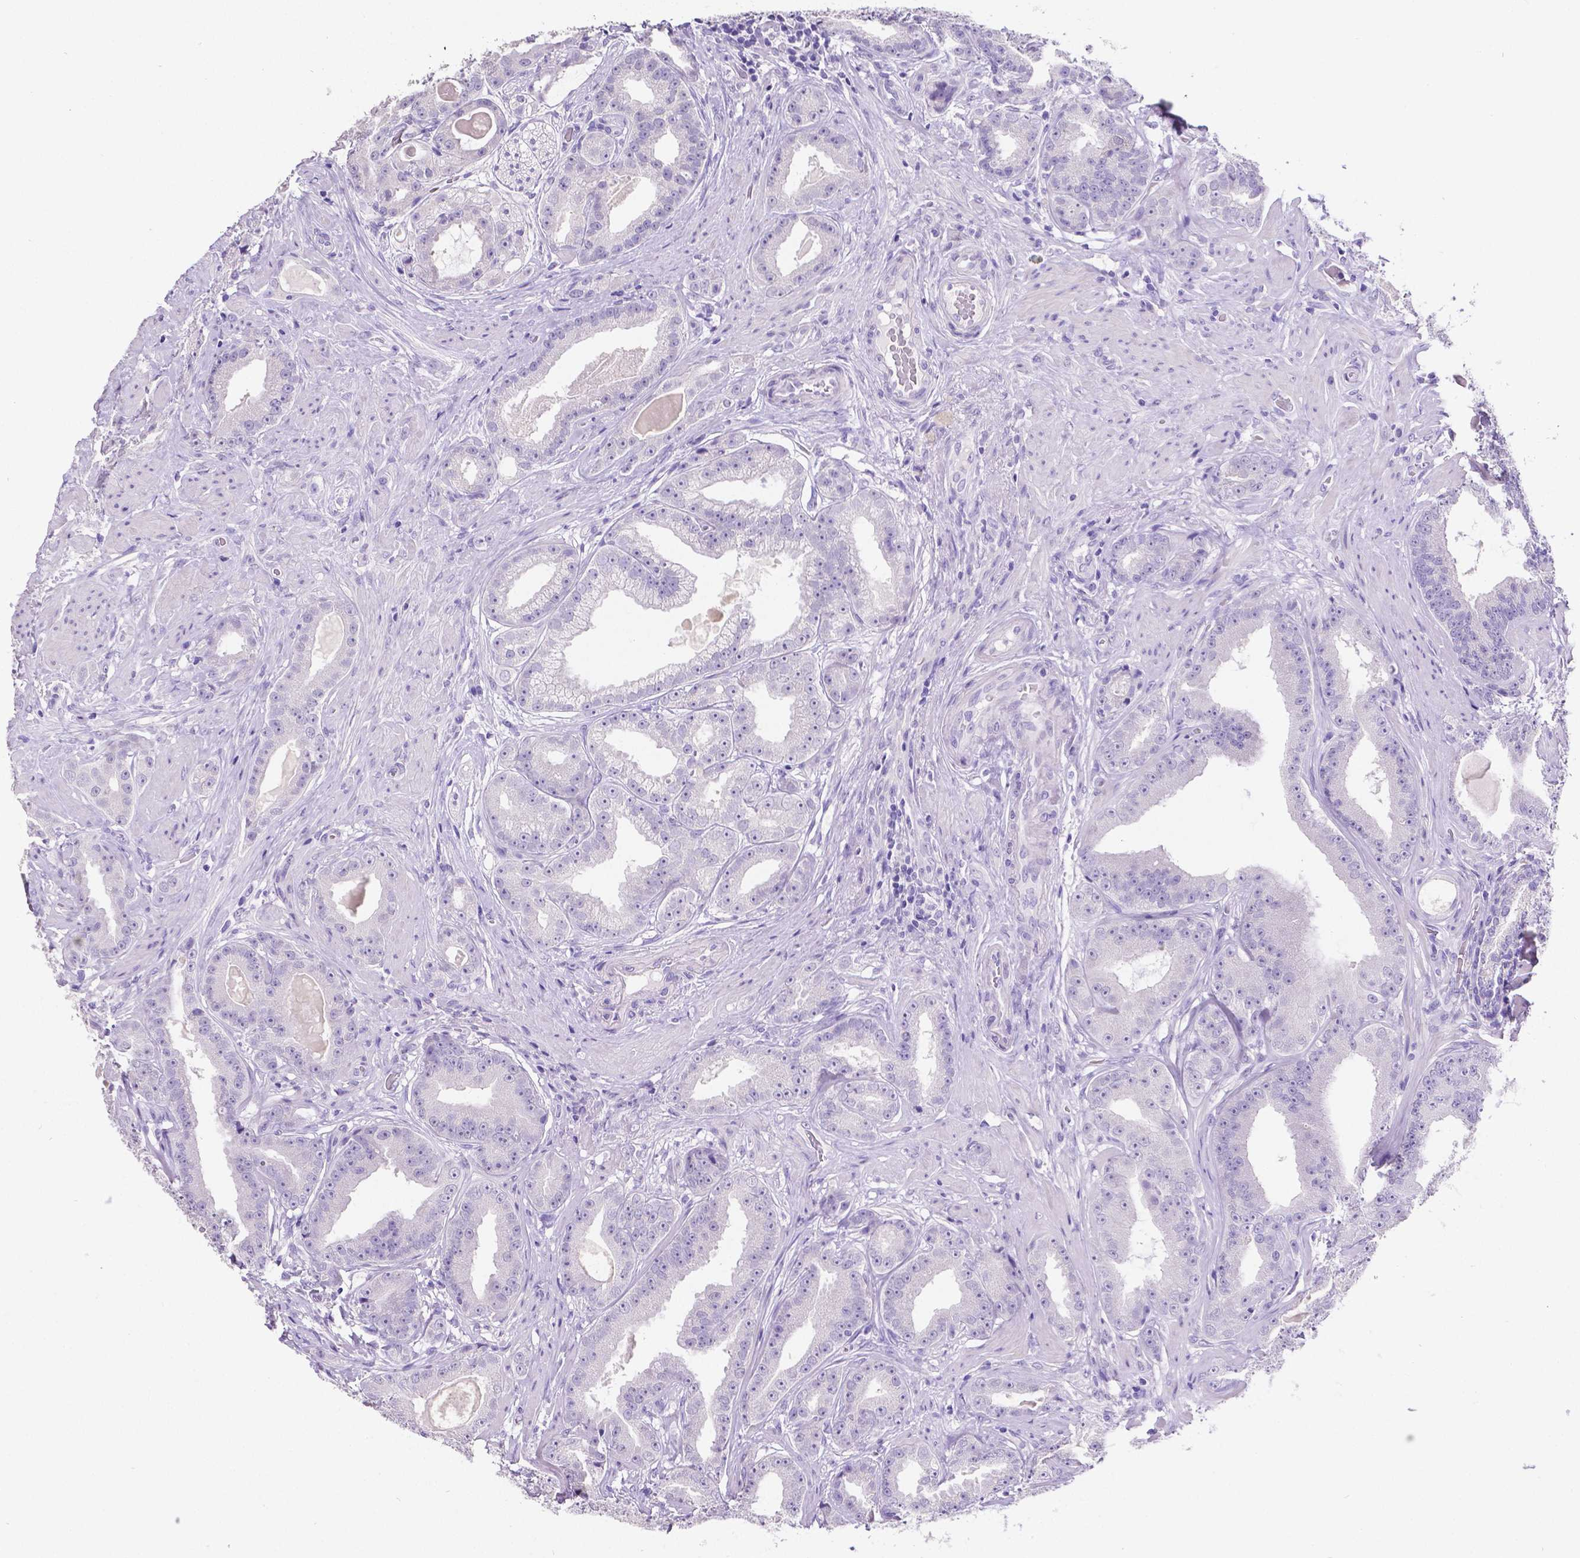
{"staining": {"intensity": "negative", "quantity": "none", "location": "none"}, "tissue": "prostate cancer", "cell_type": "Tumor cells", "image_type": "cancer", "snomed": [{"axis": "morphology", "description": "Adenocarcinoma, Low grade"}, {"axis": "topography", "description": "Prostate"}], "caption": "Immunohistochemical staining of human prostate cancer (low-grade adenocarcinoma) reveals no significant staining in tumor cells.", "gene": "SATB2", "patient": {"sex": "male", "age": 60}}